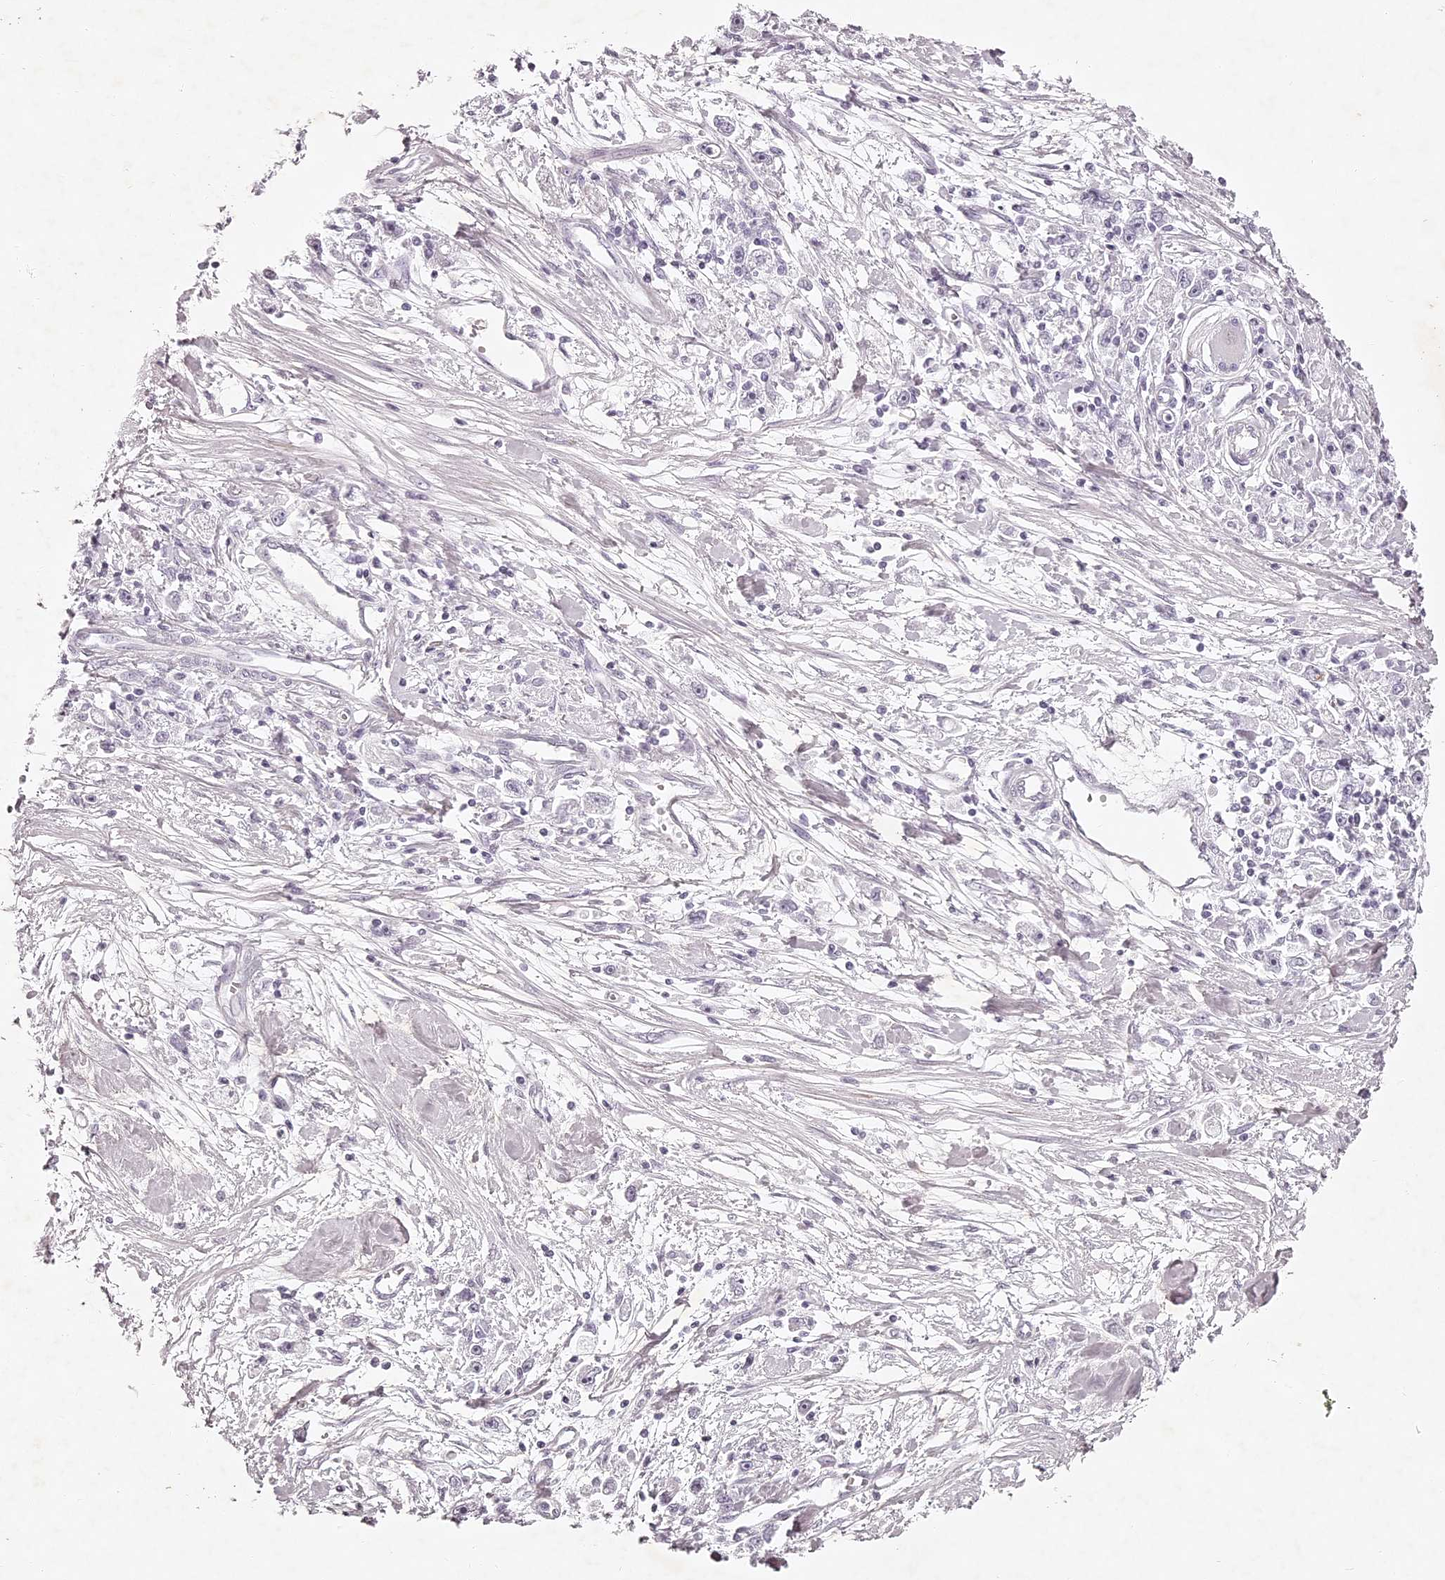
{"staining": {"intensity": "negative", "quantity": "none", "location": "none"}, "tissue": "stomach cancer", "cell_type": "Tumor cells", "image_type": "cancer", "snomed": [{"axis": "morphology", "description": "Adenocarcinoma, NOS"}, {"axis": "topography", "description": "Stomach"}], "caption": "This is an immunohistochemistry micrograph of human stomach cancer. There is no staining in tumor cells.", "gene": "ELAPOR1", "patient": {"sex": "female", "age": 59}}